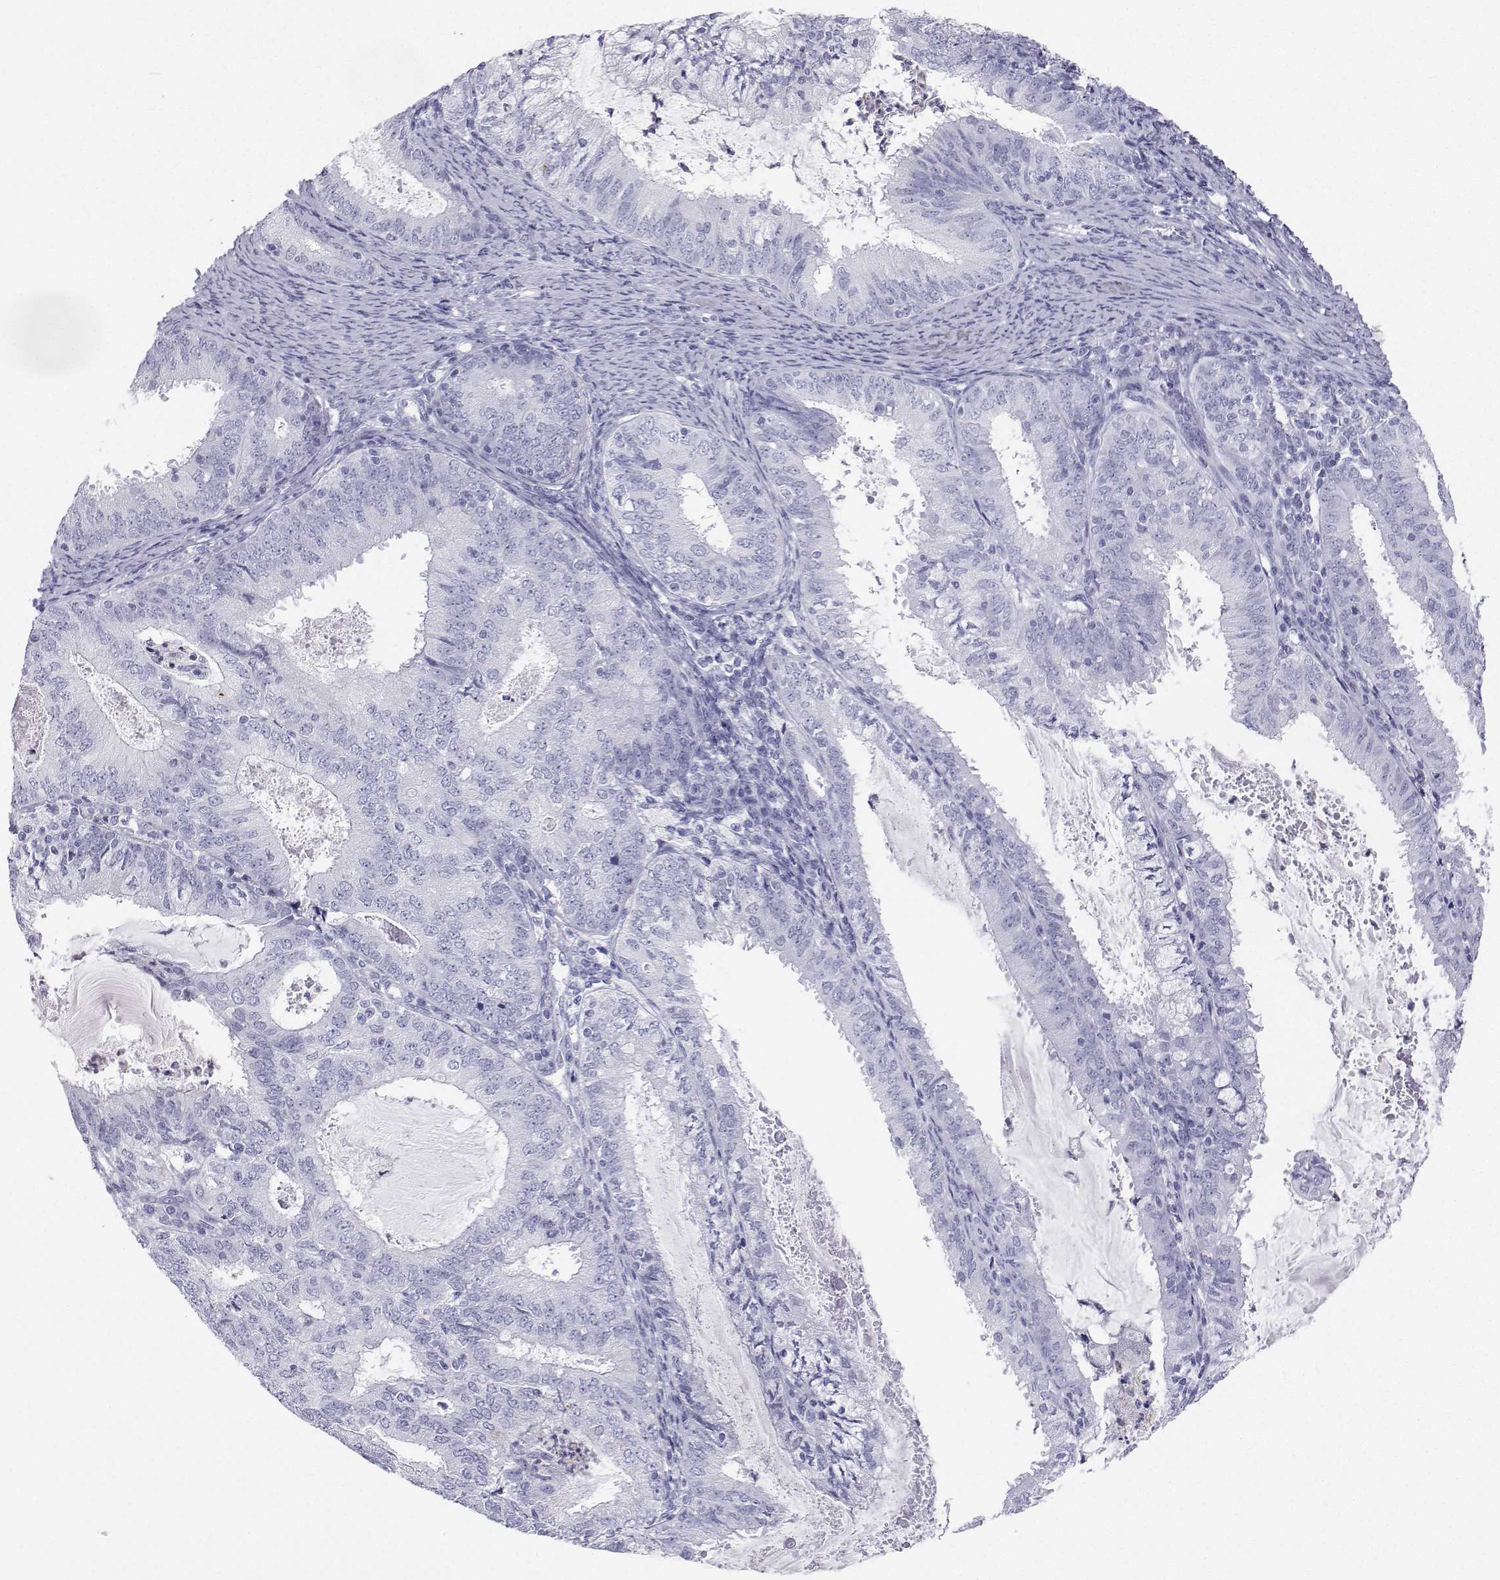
{"staining": {"intensity": "negative", "quantity": "none", "location": "none"}, "tissue": "endometrial cancer", "cell_type": "Tumor cells", "image_type": "cancer", "snomed": [{"axis": "morphology", "description": "Adenocarcinoma, NOS"}, {"axis": "topography", "description": "Endometrium"}], "caption": "The photomicrograph reveals no staining of tumor cells in adenocarcinoma (endometrial).", "gene": "SFTPB", "patient": {"sex": "female", "age": 57}}